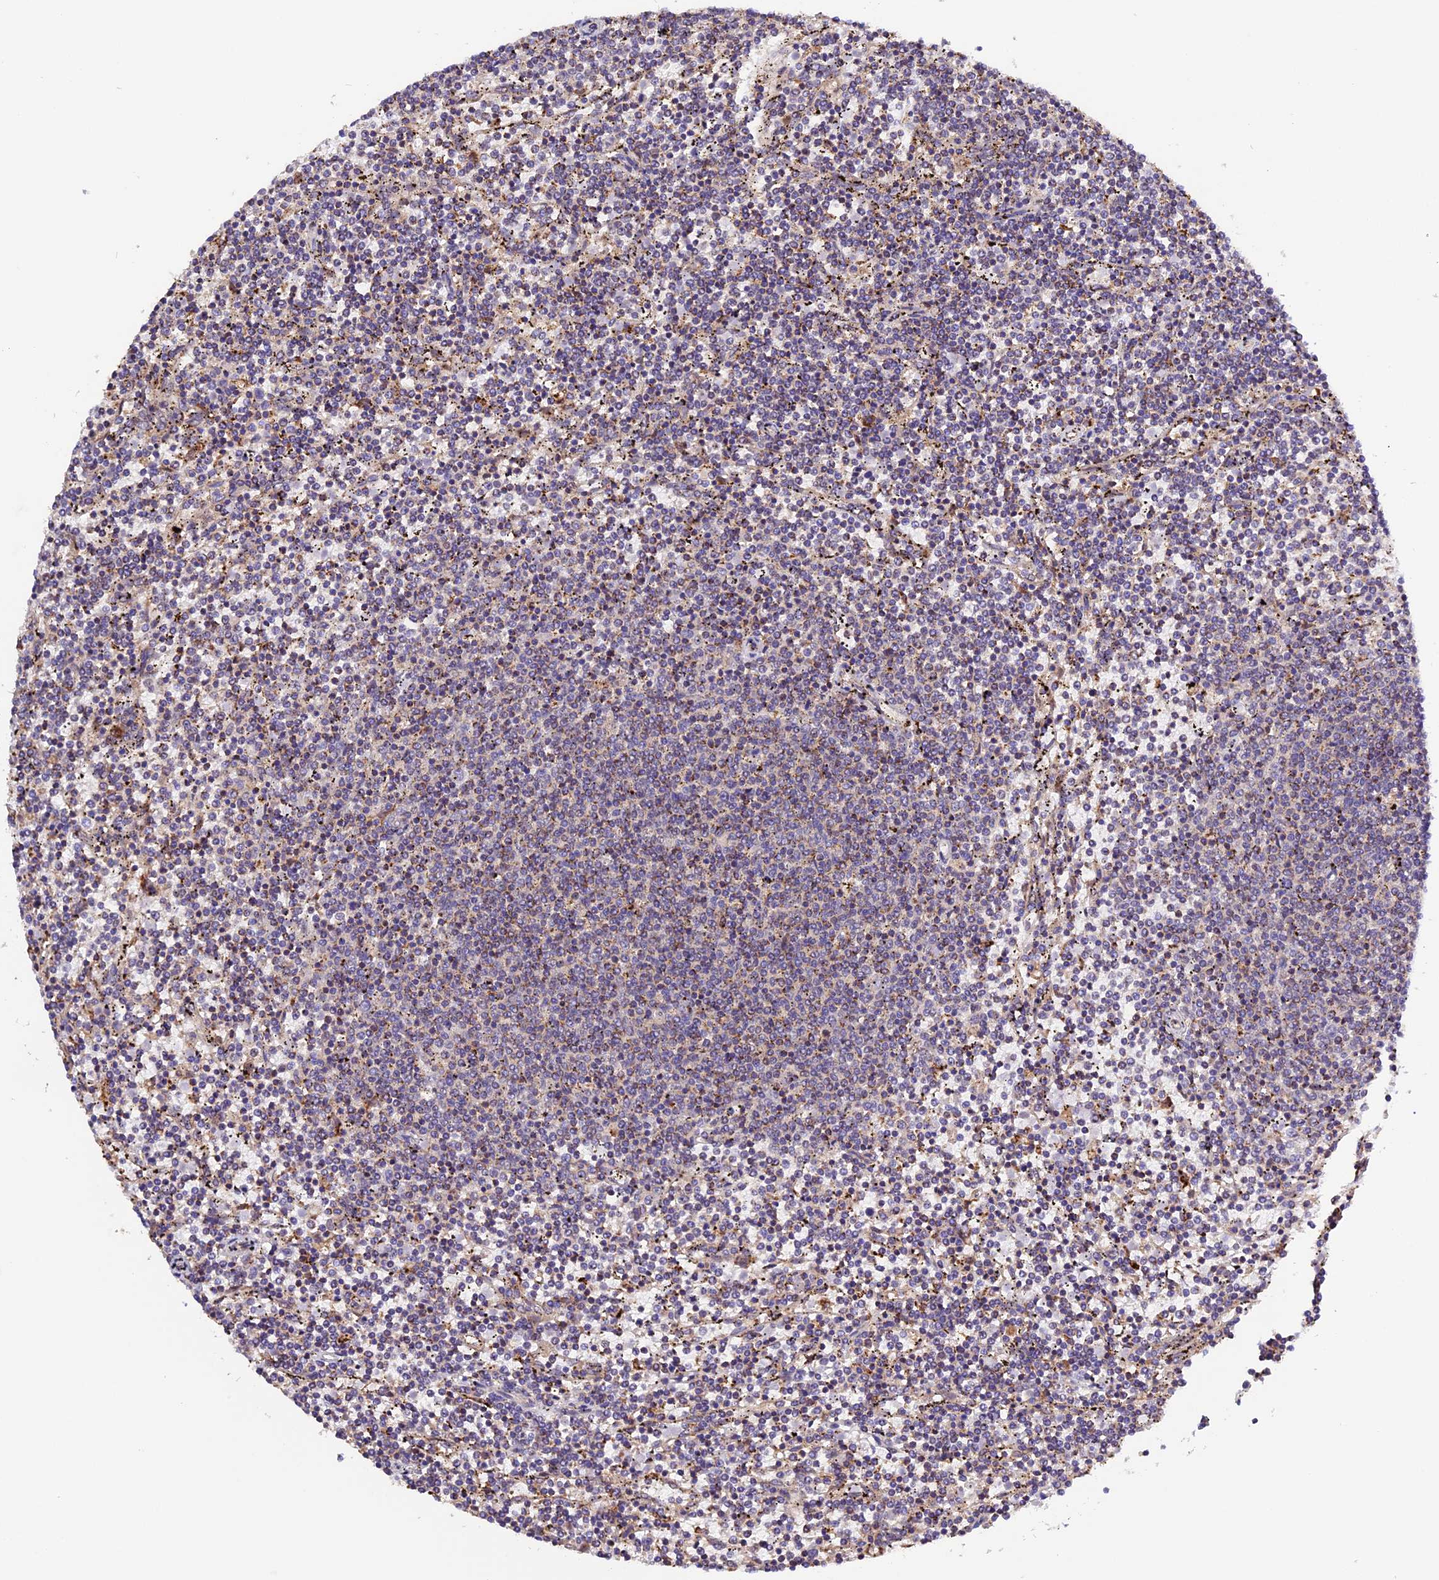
{"staining": {"intensity": "weak", "quantity": "25%-75%", "location": "cytoplasmic/membranous"}, "tissue": "lymphoma", "cell_type": "Tumor cells", "image_type": "cancer", "snomed": [{"axis": "morphology", "description": "Malignant lymphoma, non-Hodgkin's type, Low grade"}, {"axis": "topography", "description": "Spleen"}], "caption": "Protein expression analysis of malignant lymphoma, non-Hodgkin's type (low-grade) reveals weak cytoplasmic/membranous expression in approximately 25%-75% of tumor cells. (brown staining indicates protein expression, while blue staining denotes nuclei).", "gene": "METTL22", "patient": {"sex": "female", "age": 50}}